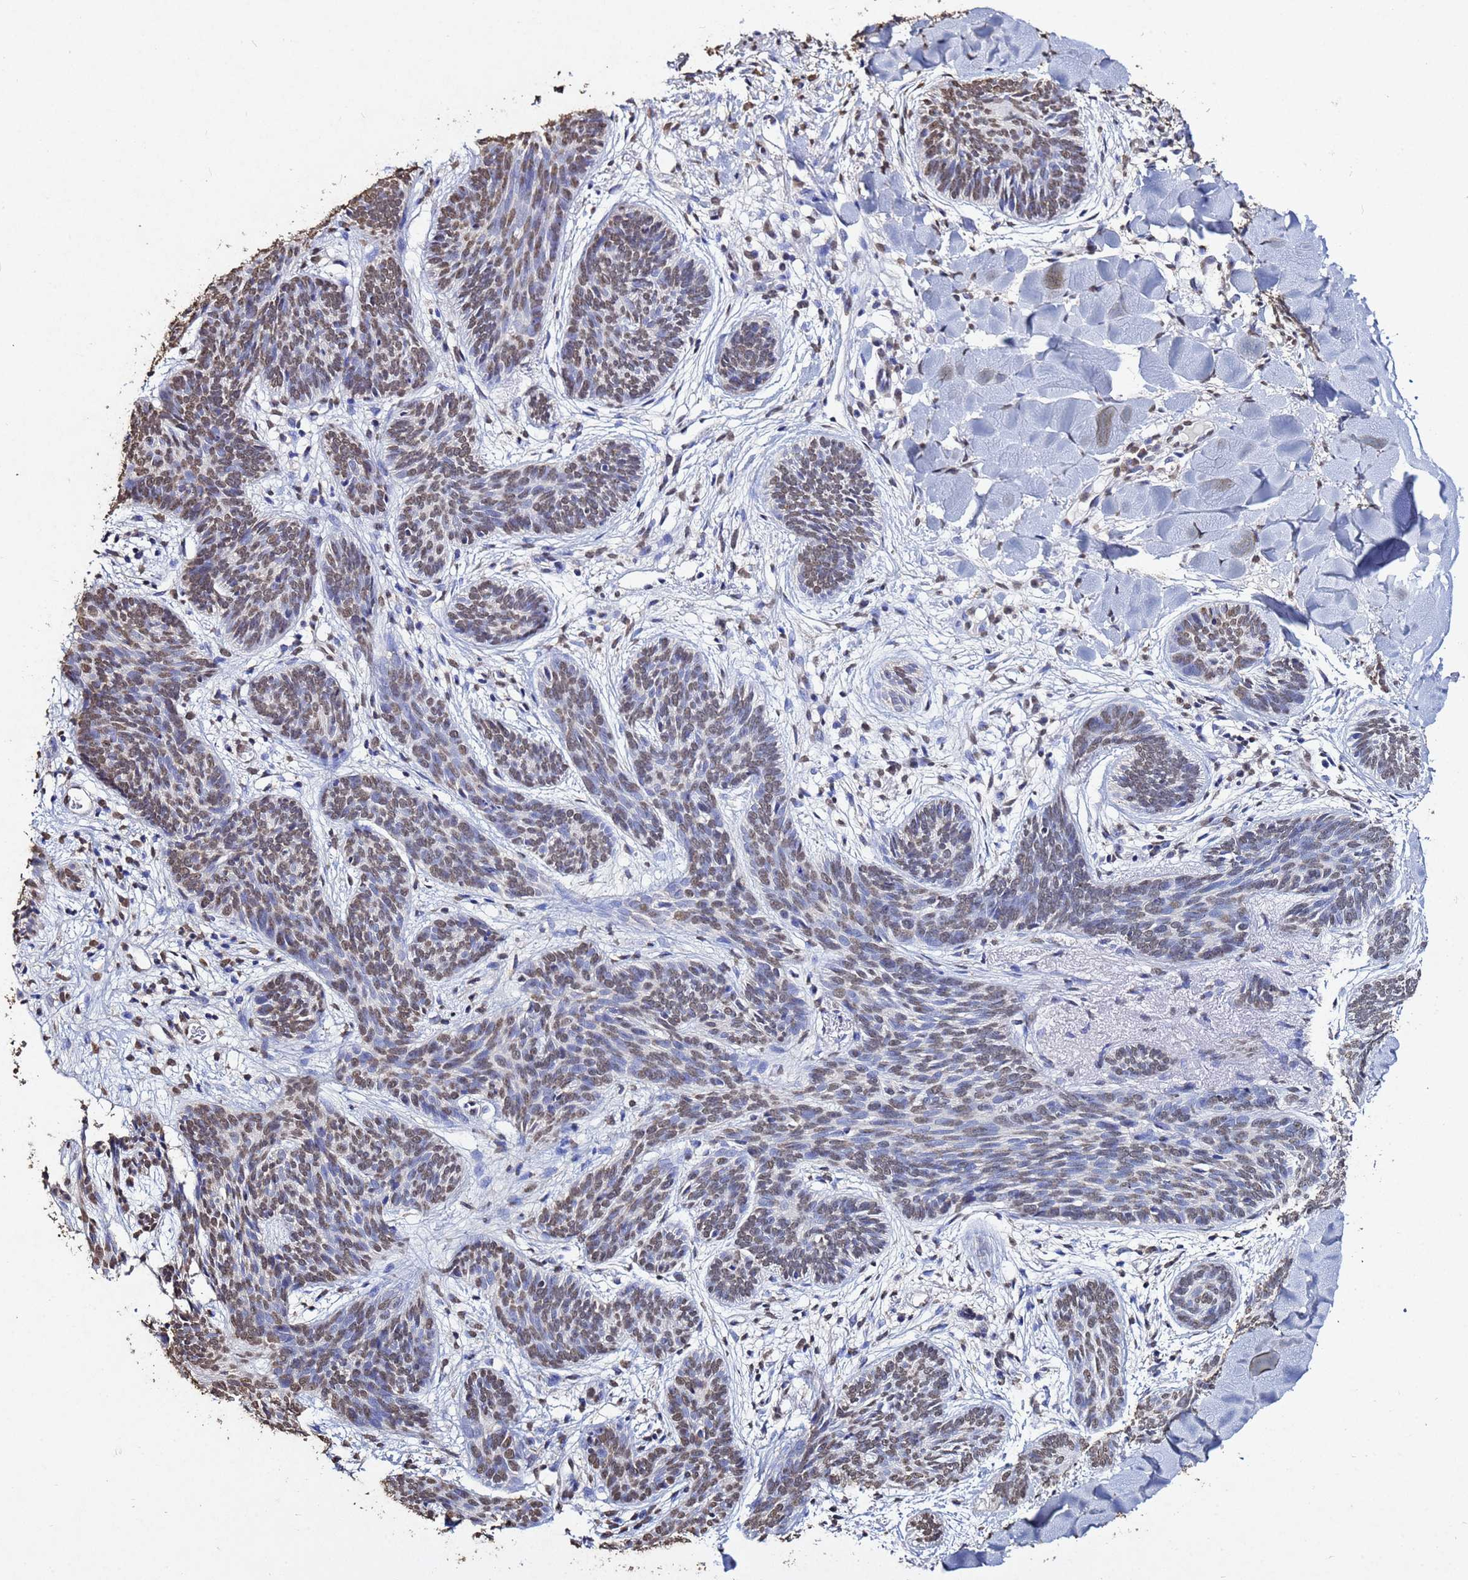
{"staining": {"intensity": "moderate", "quantity": ">75%", "location": "nuclear"}, "tissue": "skin cancer", "cell_type": "Tumor cells", "image_type": "cancer", "snomed": [{"axis": "morphology", "description": "Basal cell carcinoma"}, {"axis": "topography", "description": "Skin"}], "caption": "High-magnification brightfield microscopy of basal cell carcinoma (skin) stained with DAB (brown) and counterstained with hematoxylin (blue). tumor cells exhibit moderate nuclear expression is appreciated in approximately>75% of cells.", "gene": "MYOCD", "patient": {"sex": "female", "age": 81}}